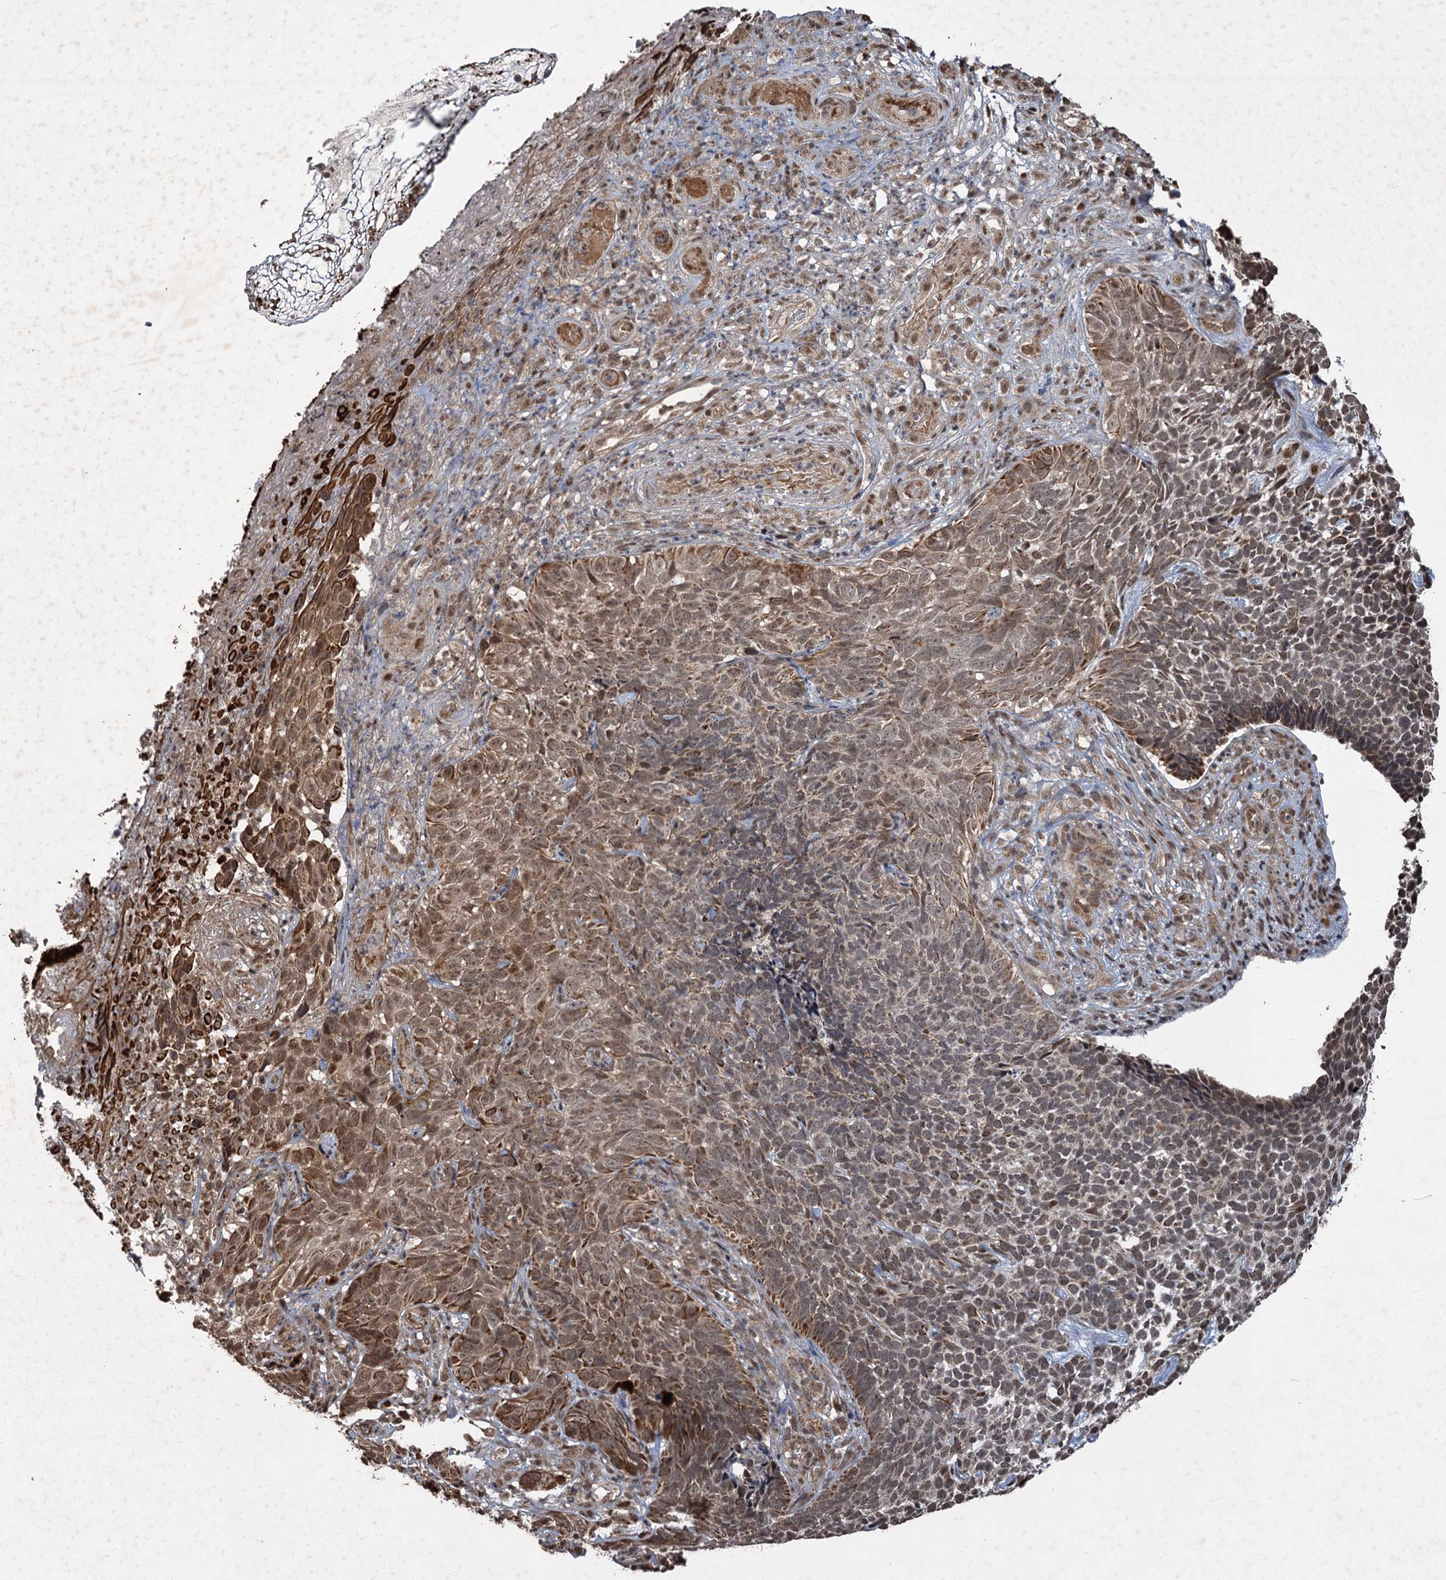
{"staining": {"intensity": "moderate", "quantity": "25%-75%", "location": "cytoplasmic/membranous,nuclear"}, "tissue": "skin cancer", "cell_type": "Tumor cells", "image_type": "cancer", "snomed": [{"axis": "morphology", "description": "Basal cell carcinoma"}, {"axis": "topography", "description": "Skin"}], "caption": "Skin cancer stained with a protein marker shows moderate staining in tumor cells.", "gene": "REP15", "patient": {"sex": "female", "age": 84}}